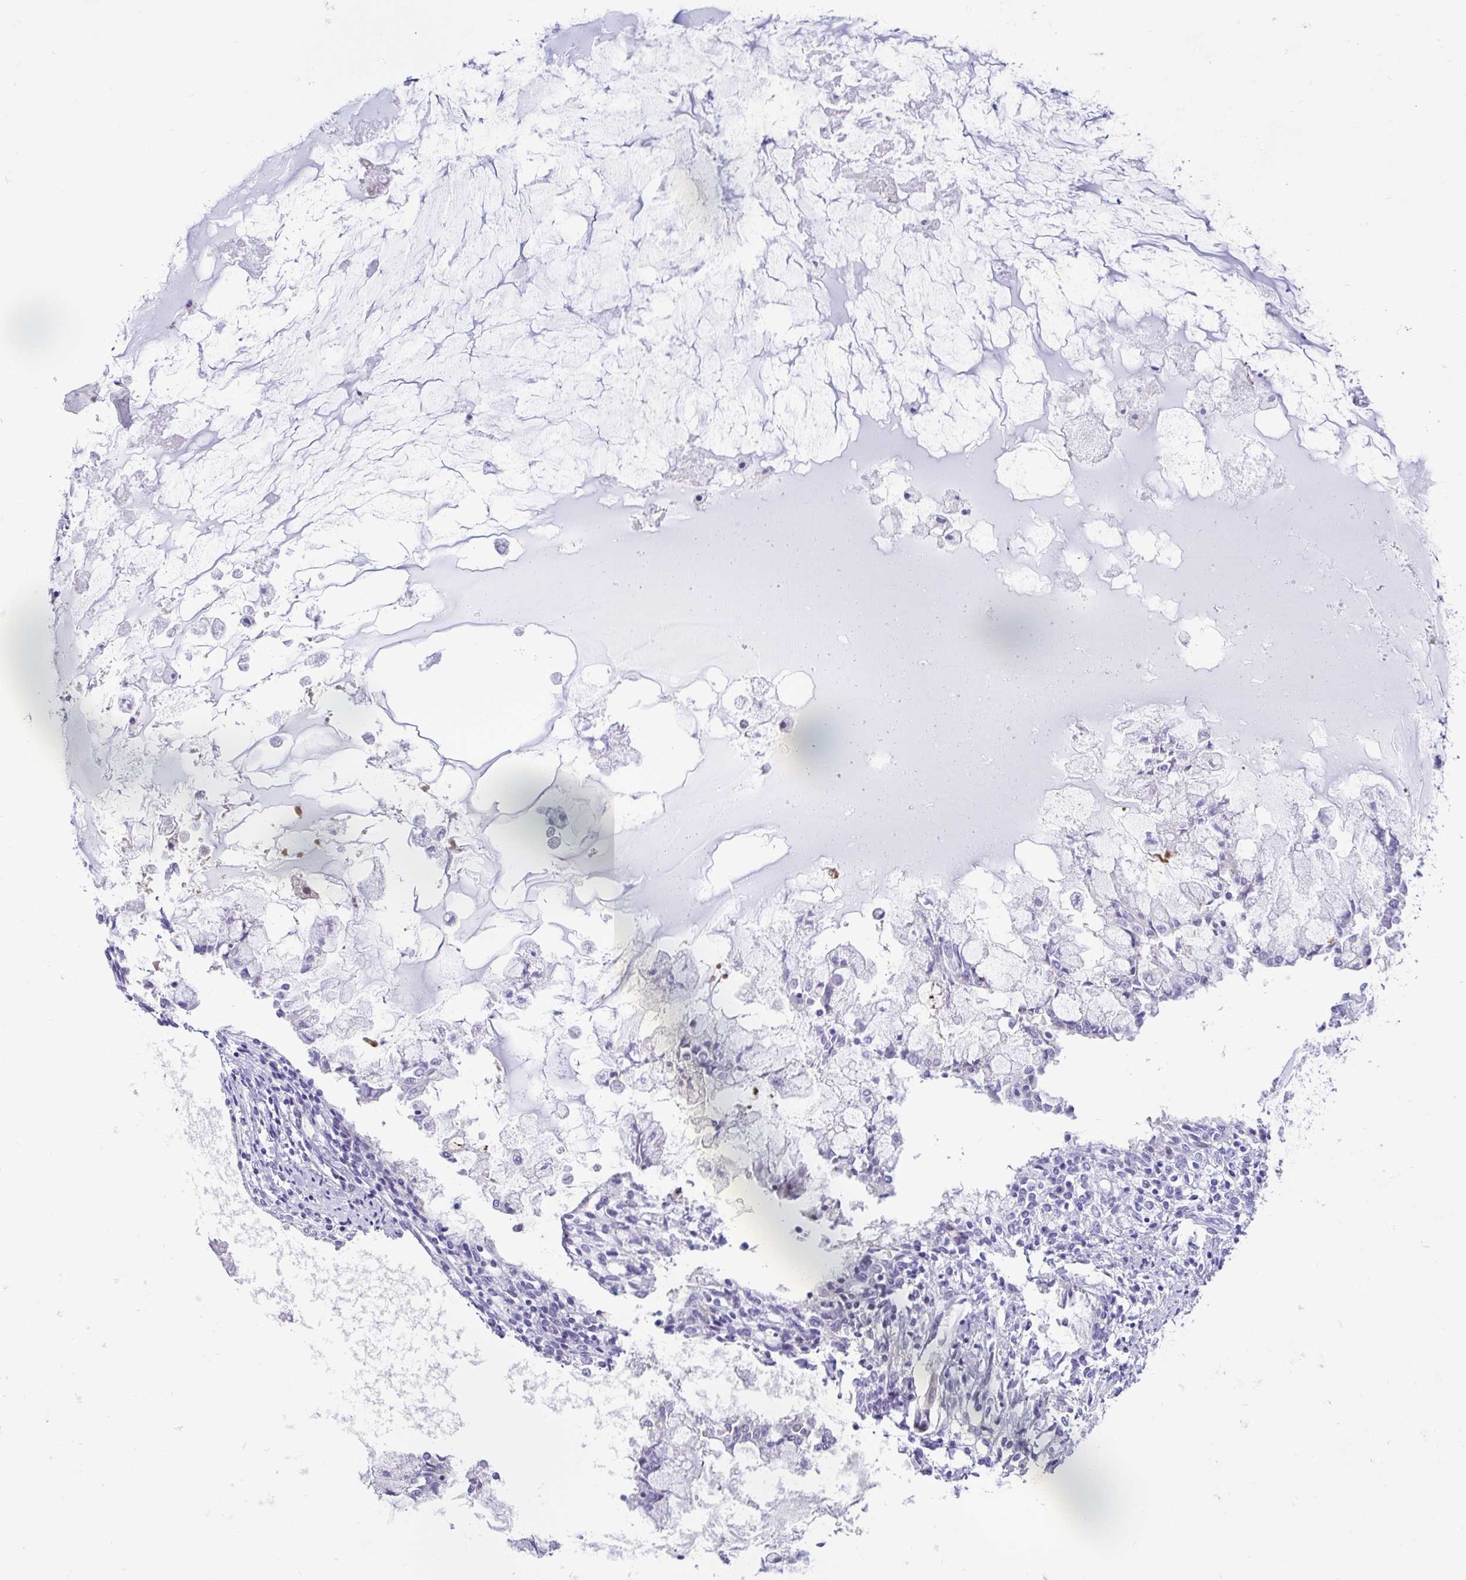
{"staining": {"intensity": "negative", "quantity": "none", "location": "none"}, "tissue": "ovarian cancer", "cell_type": "Tumor cells", "image_type": "cancer", "snomed": [{"axis": "morphology", "description": "Cystadenocarcinoma, mucinous, NOS"}, {"axis": "topography", "description": "Ovary"}], "caption": "A micrograph of mucinous cystadenocarcinoma (ovarian) stained for a protein displays no brown staining in tumor cells.", "gene": "NHLH2", "patient": {"sex": "female", "age": 34}}